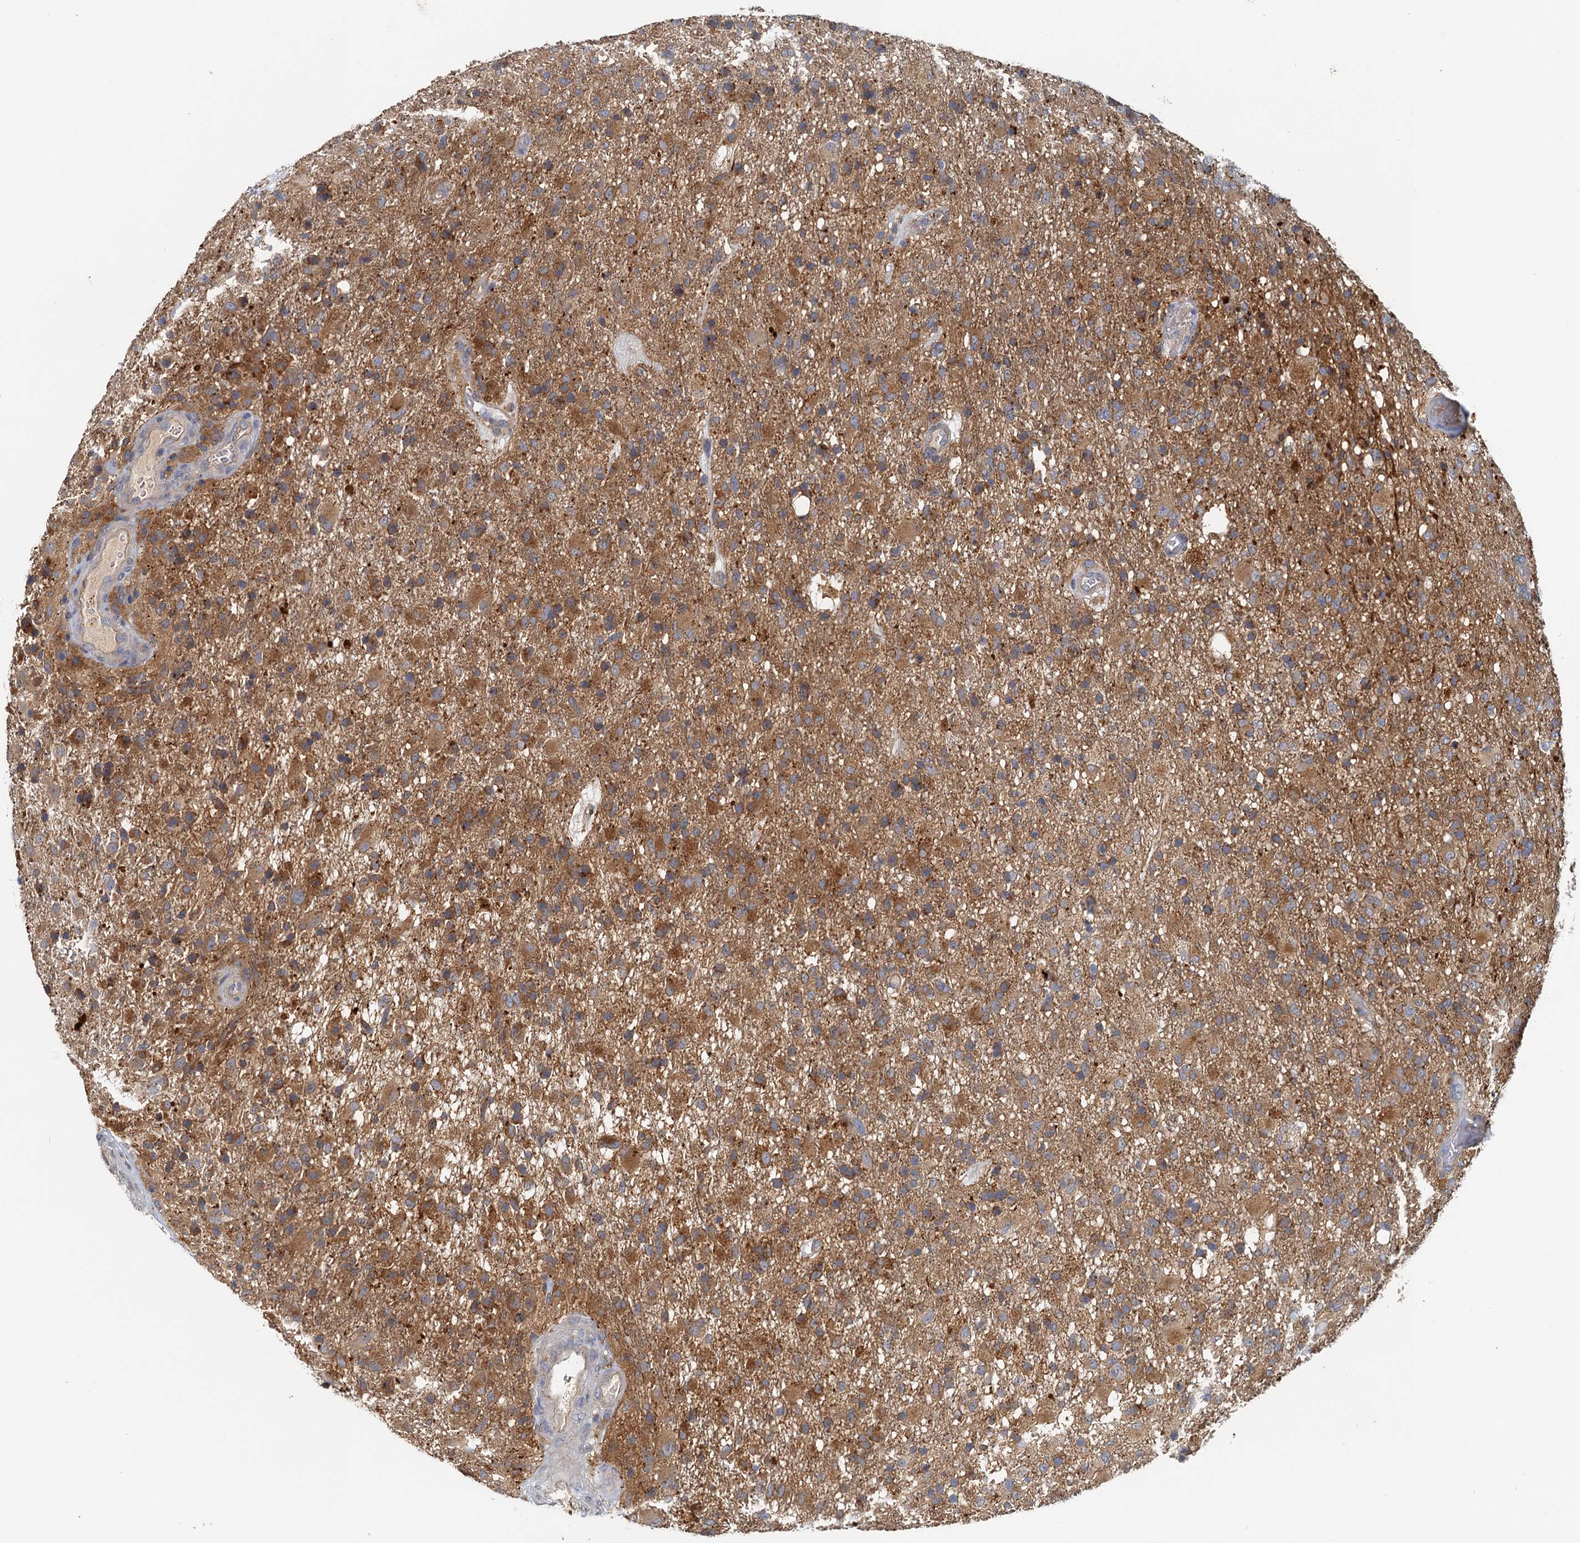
{"staining": {"intensity": "moderate", "quantity": "25%-75%", "location": "cytoplasmic/membranous"}, "tissue": "glioma", "cell_type": "Tumor cells", "image_type": "cancer", "snomed": [{"axis": "morphology", "description": "Glioma, malignant, High grade"}, {"axis": "topography", "description": "Brain"}], "caption": "Immunohistochemical staining of glioma exhibits medium levels of moderate cytoplasmic/membranous protein expression in approximately 25%-75% of tumor cells.", "gene": "TOLLIP", "patient": {"sex": "female", "age": 74}}